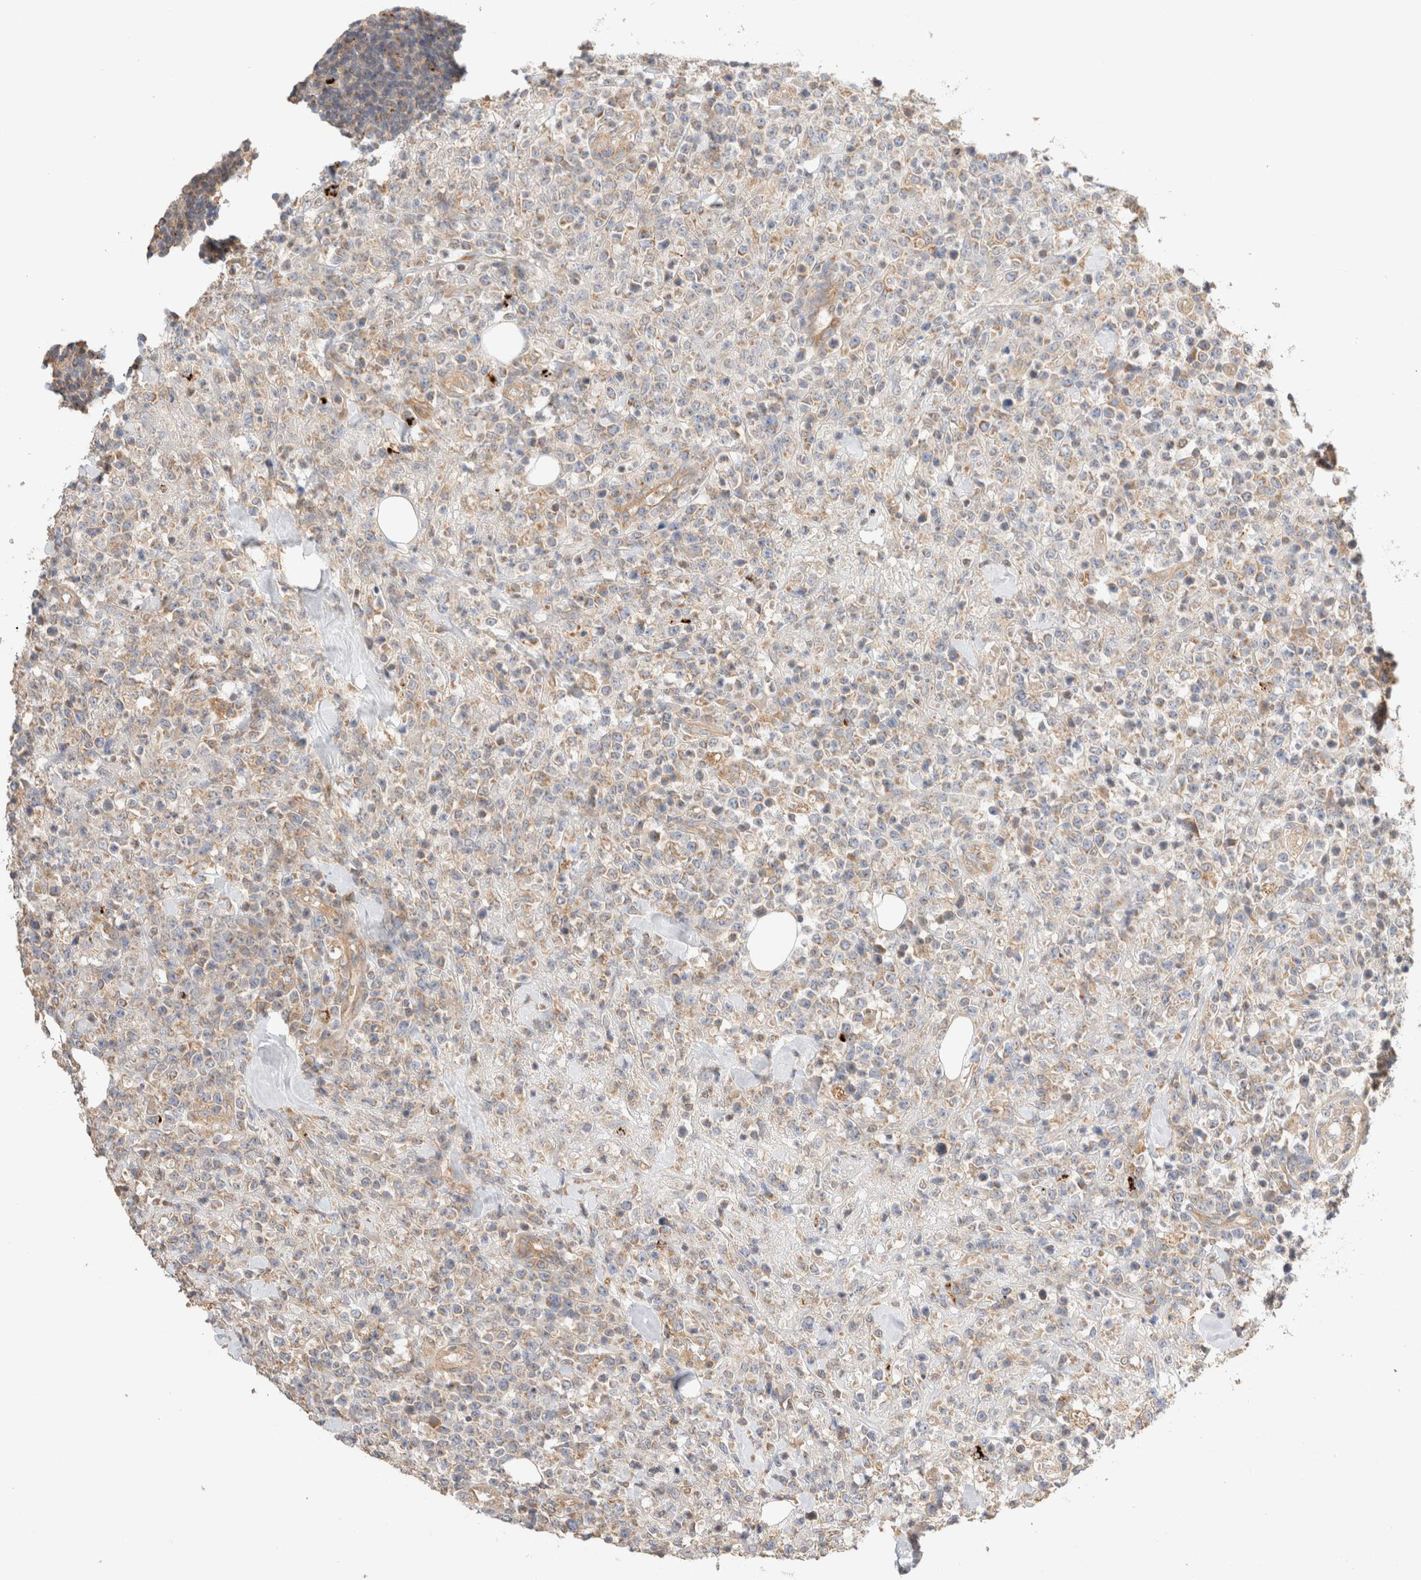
{"staining": {"intensity": "weak", "quantity": "25%-75%", "location": "cytoplasmic/membranous"}, "tissue": "lymphoma", "cell_type": "Tumor cells", "image_type": "cancer", "snomed": [{"axis": "morphology", "description": "Malignant lymphoma, non-Hodgkin's type, High grade"}, {"axis": "topography", "description": "Colon"}], "caption": "Protein expression analysis of high-grade malignant lymphoma, non-Hodgkin's type shows weak cytoplasmic/membranous staining in approximately 25%-75% of tumor cells.", "gene": "B3GNTL1", "patient": {"sex": "female", "age": 53}}